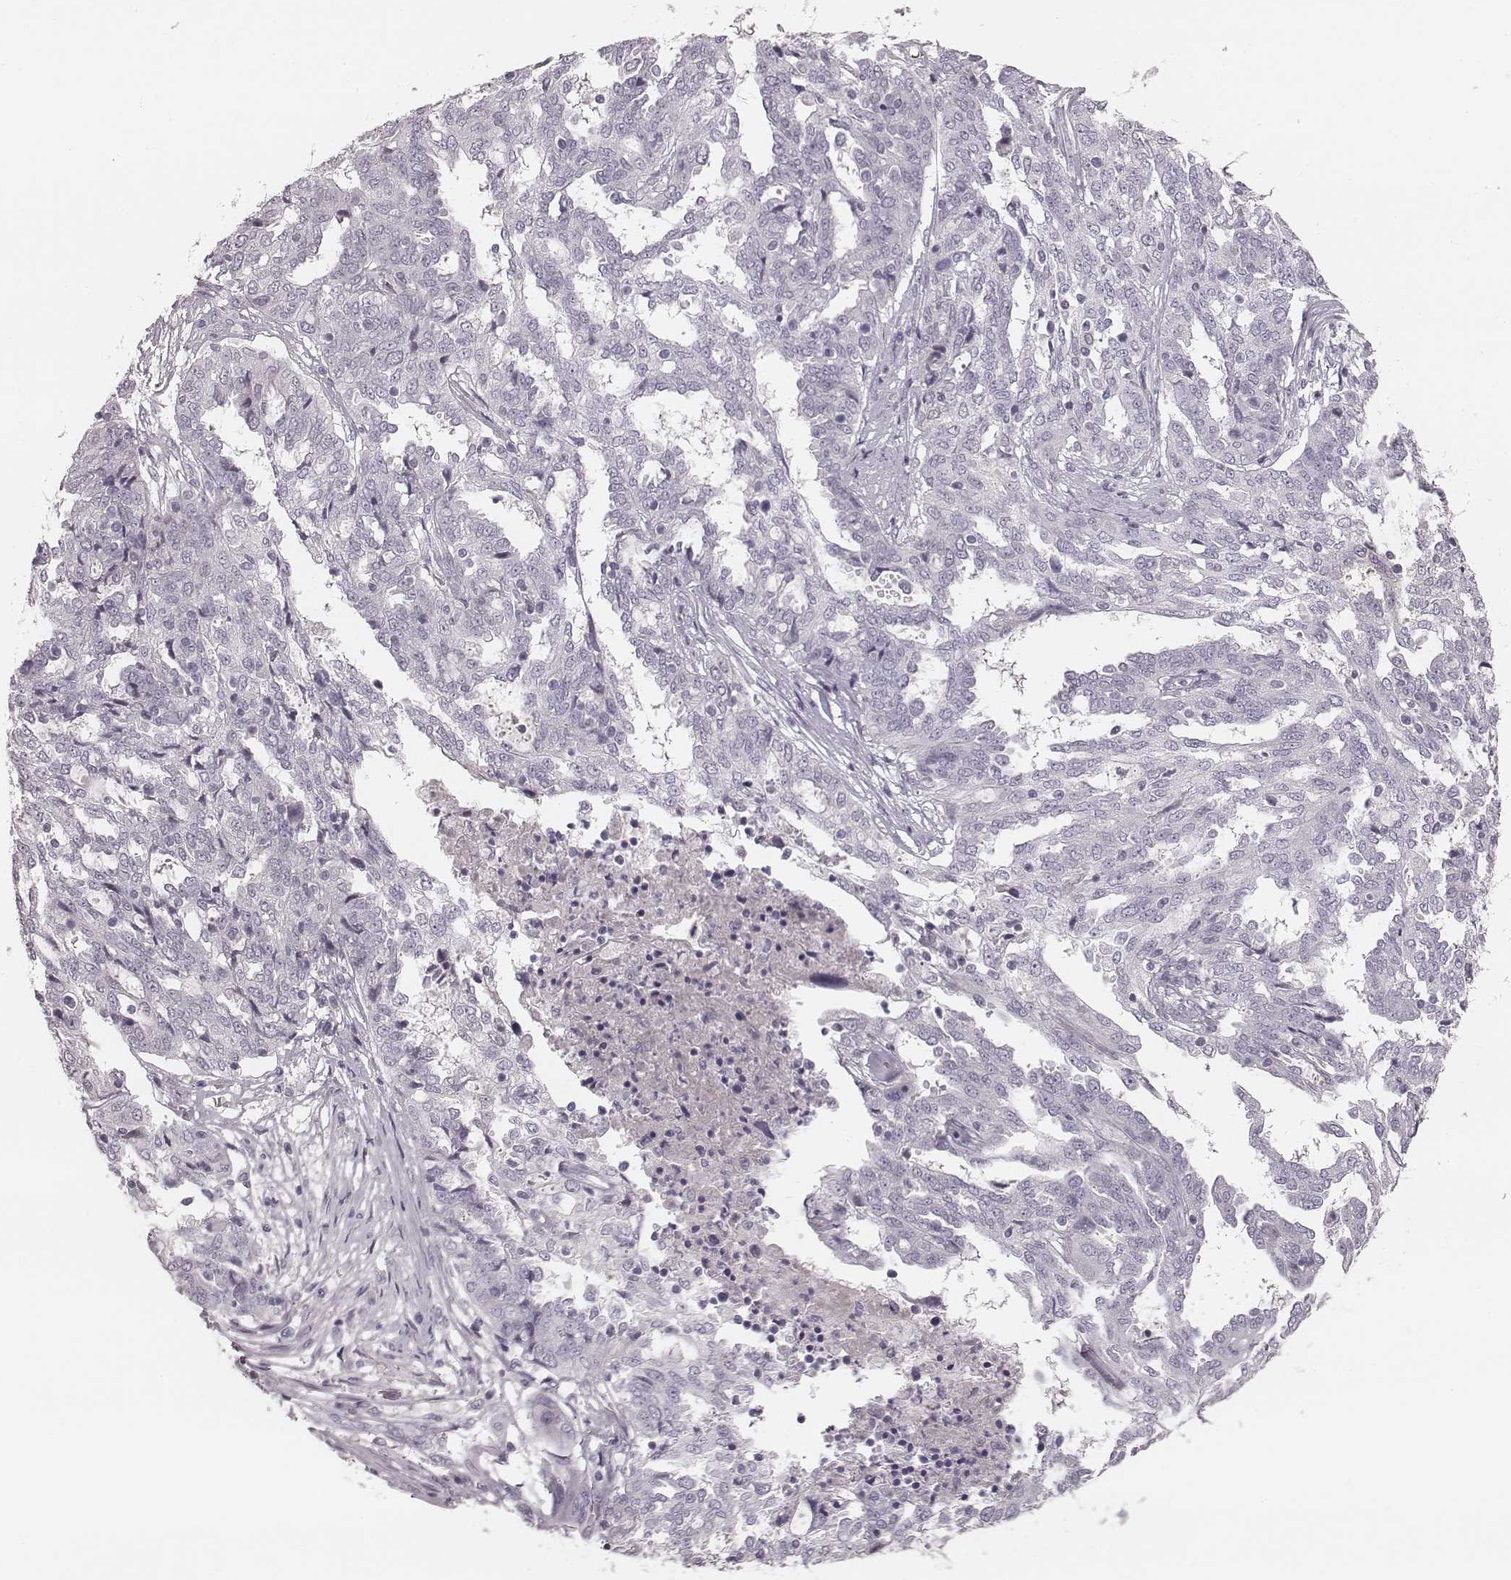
{"staining": {"intensity": "negative", "quantity": "none", "location": "none"}, "tissue": "ovarian cancer", "cell_type": "Tumor cells", "image_type": "cancer", "snomed": [{"axis": "morphology", "description": "Cystadenocarcinoma, serous, NOS"}, {"axis": "topography", "description": "Ovary"}], "caption": "An immunohistochemistry (IHC) image of ovarian serous cystadenocarcinoma is shown. There is no staining in tumor cells of ovarian serous cystadenocarcinoma. Brightfield microscopy of immunohistochemistry stained with DAB (3,3'-diaminobenzidine) (brown) and hematoxylin (blue), captured at high magnification.", "gene": "S100Z", "patient": {"sex": "female", "age": 67}}